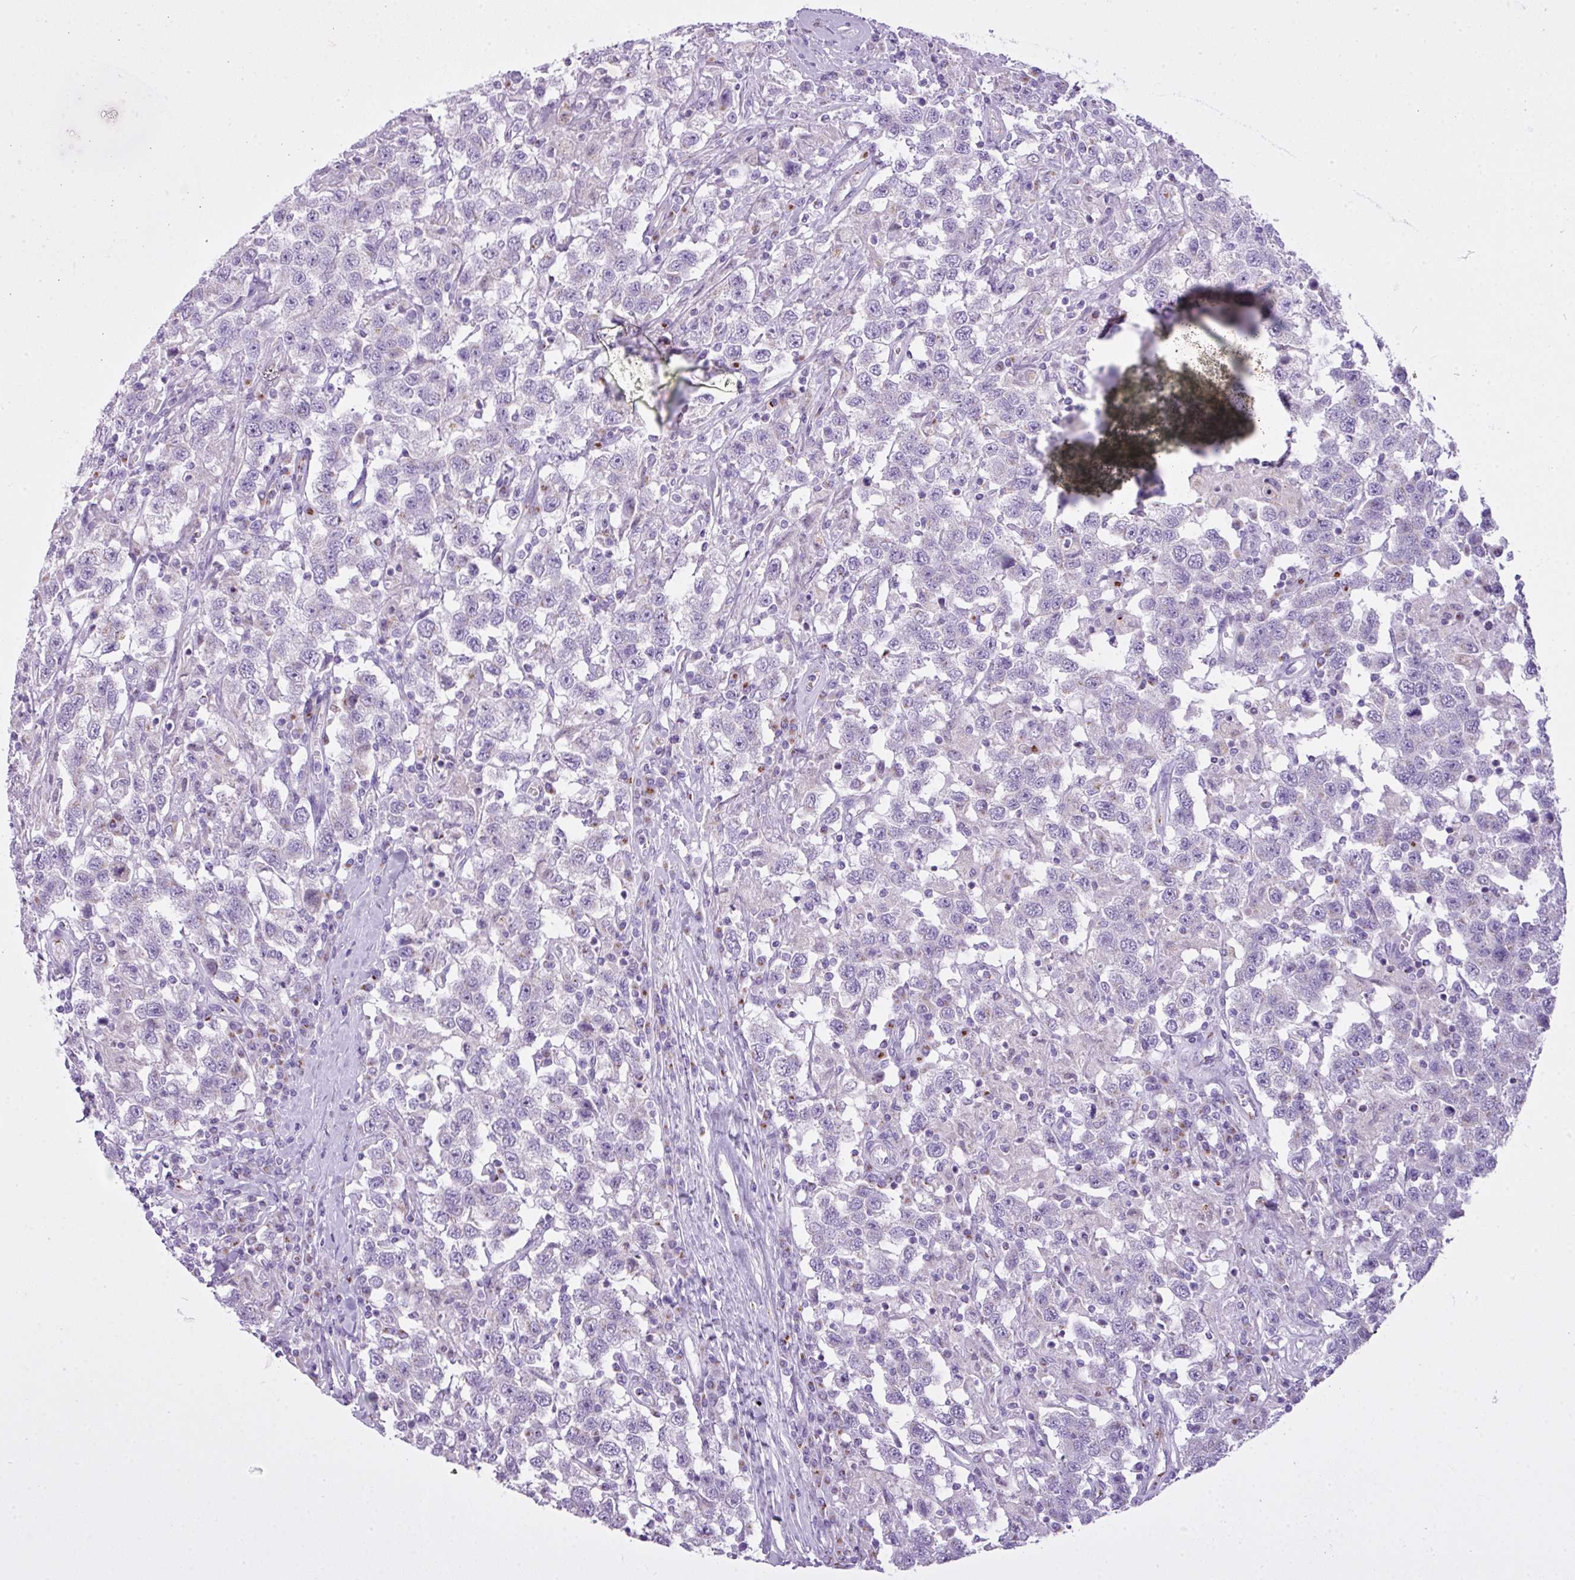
{"staining": {"intensity": "negative", "quantity": "none", "location": "none"}, "tissue": "testis cancer", "cell_type": "Tumor cells", "image_type": "cancer", "snomed": [{"axis": "morphology", "description": "Seminoma, NOS"}, {"axis": "topography", "description": "Testis"}], "caption": "Image shows no significant protein positivity in tumor cells of testis cancer (seminoma). (DAB immunohistochemistry visualized using brightfield microscopy, high magnification).", "gene": "FAM43A", "patient": {"sex": "male", "age": 41}}